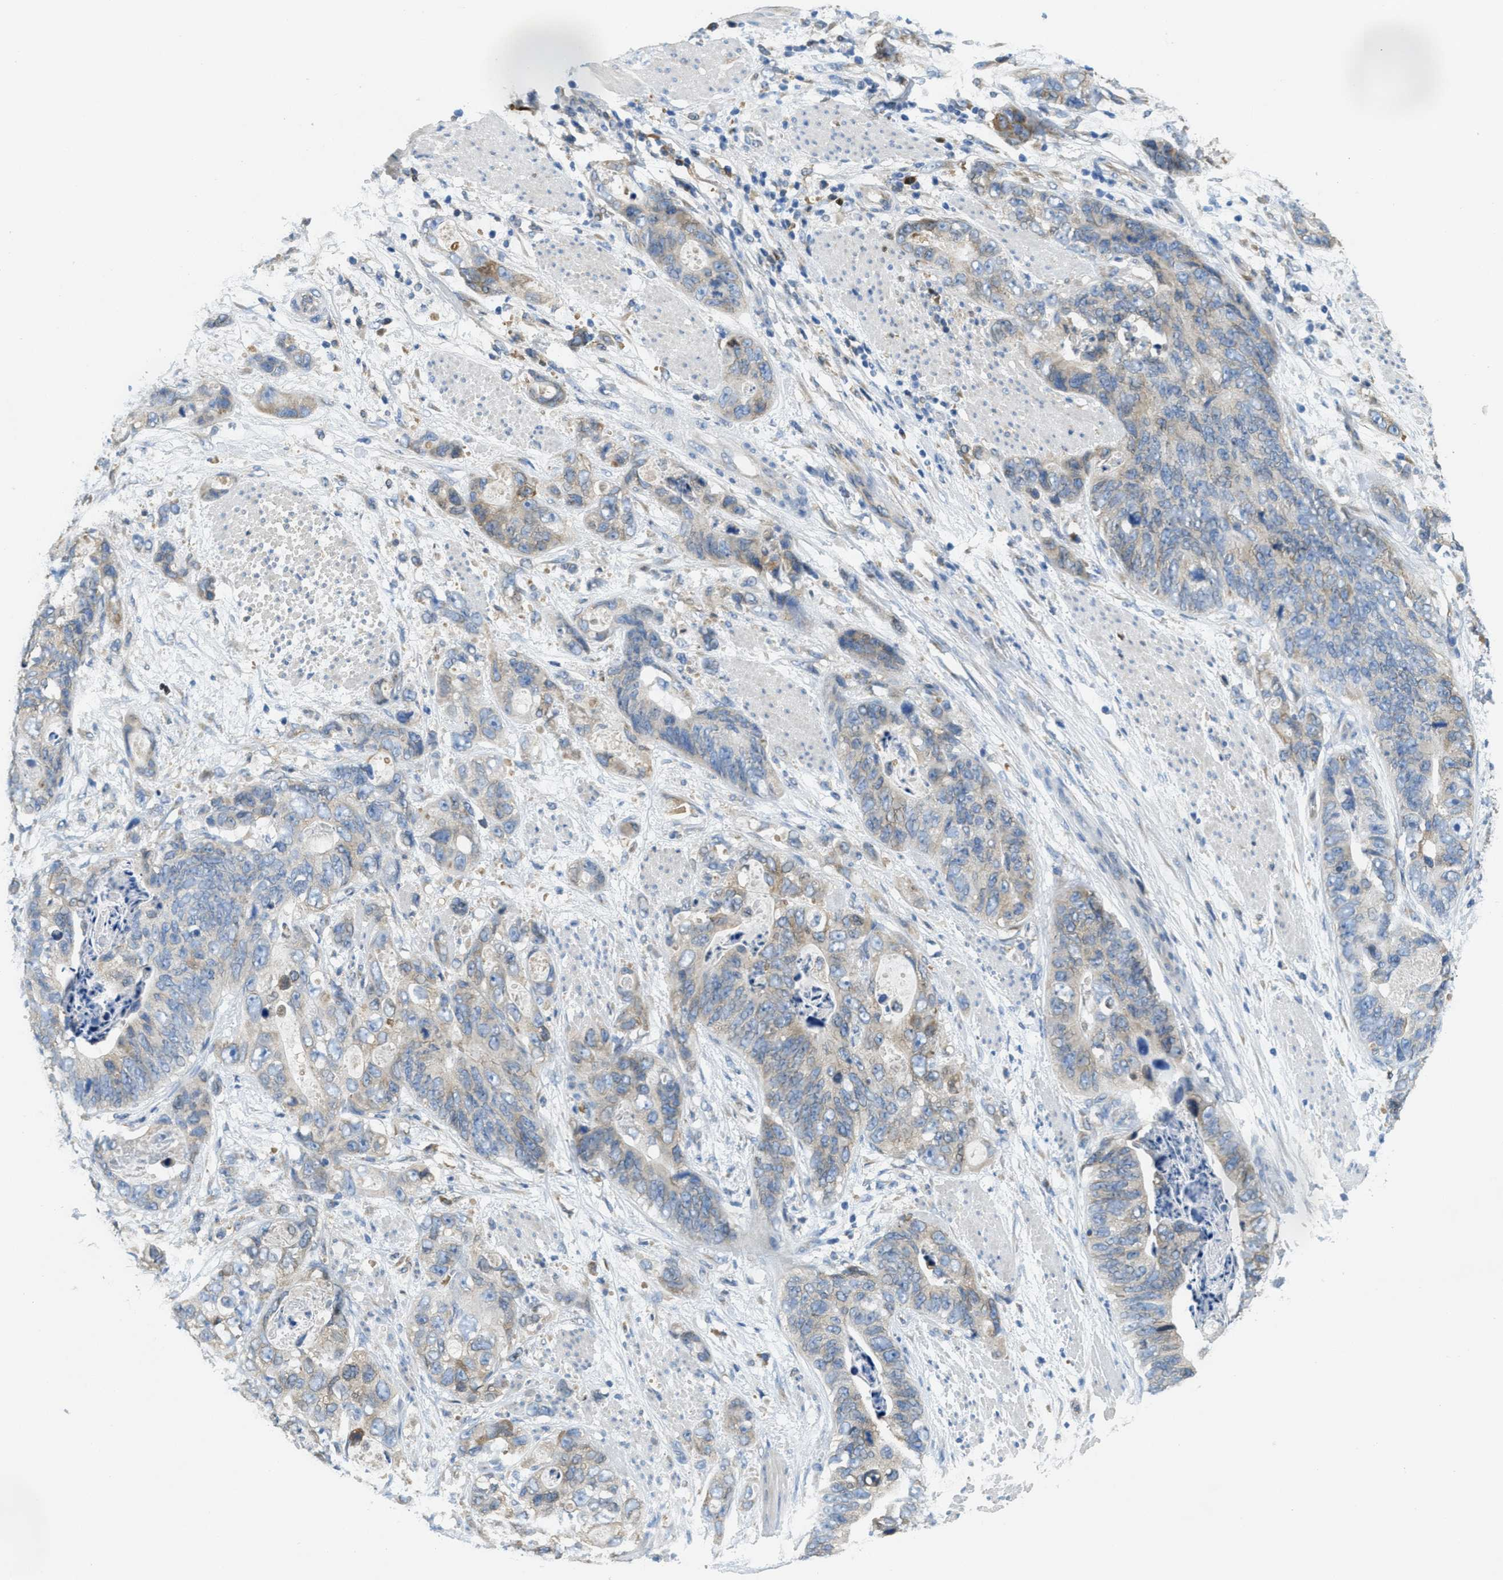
{"staining": {"intensity": "weak", "quantity": "<25%", "location": "cytoplasmic/membranous"}, "tissue": "stomach cancer", "cell_type": "Tumor cells", "image_type": "cancer", "snomed": [{"axis": "morphology", "description": "Adenocarcinoma, NOS"}, {"axis": "topography", "description": "Stomach"}], "caption": "Histopathology image shows no significant protein expression in tumor cells of stomach cancer.", "gene": "MPDU1", "patient": {"sex": "female", "age": 89}}